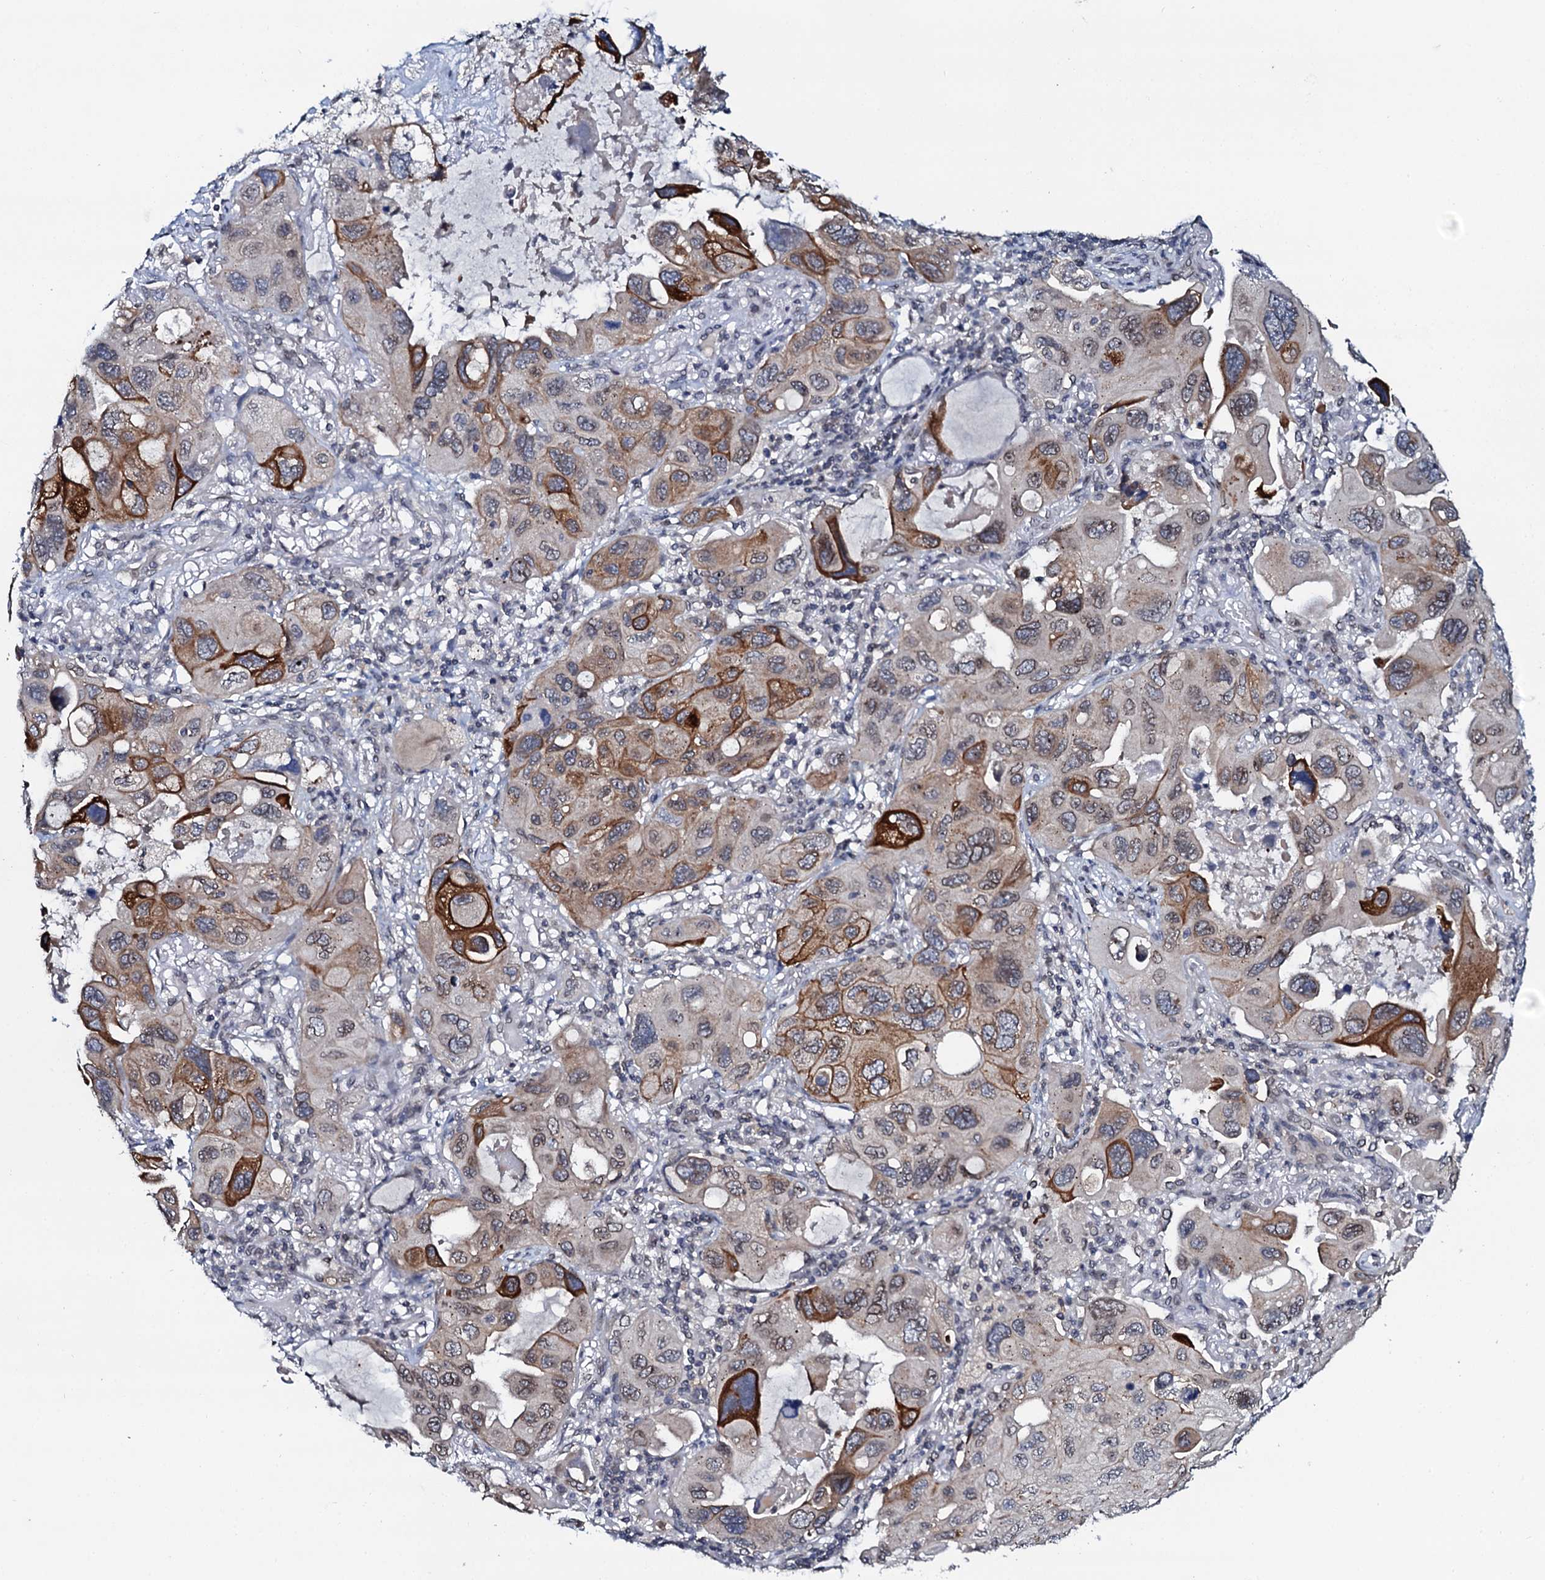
{"staining": {"intensity": "strong", "quantity": "<25%", "location": "cytoplasmic/membranous"}, "tissue": "lung cancer", "cell_type": "Tumor cells", "image_type": "cancer", "snomed": [{"axis": "morphology", "description": "Squamous cell carcinoma, NOS"}, {"axis": "topography", "description": "Lung"}], "caption": "Protein expression by immunohistochemistry (IHC) exhibits strong cytoplasmic/membranous staining in about <25% of tumor cells in lung cancer (squamous cell carcinoma). Nuclei are stained in blue.", "gene": "SNTA1", "patient": {"sex": "female", "age": 73}}